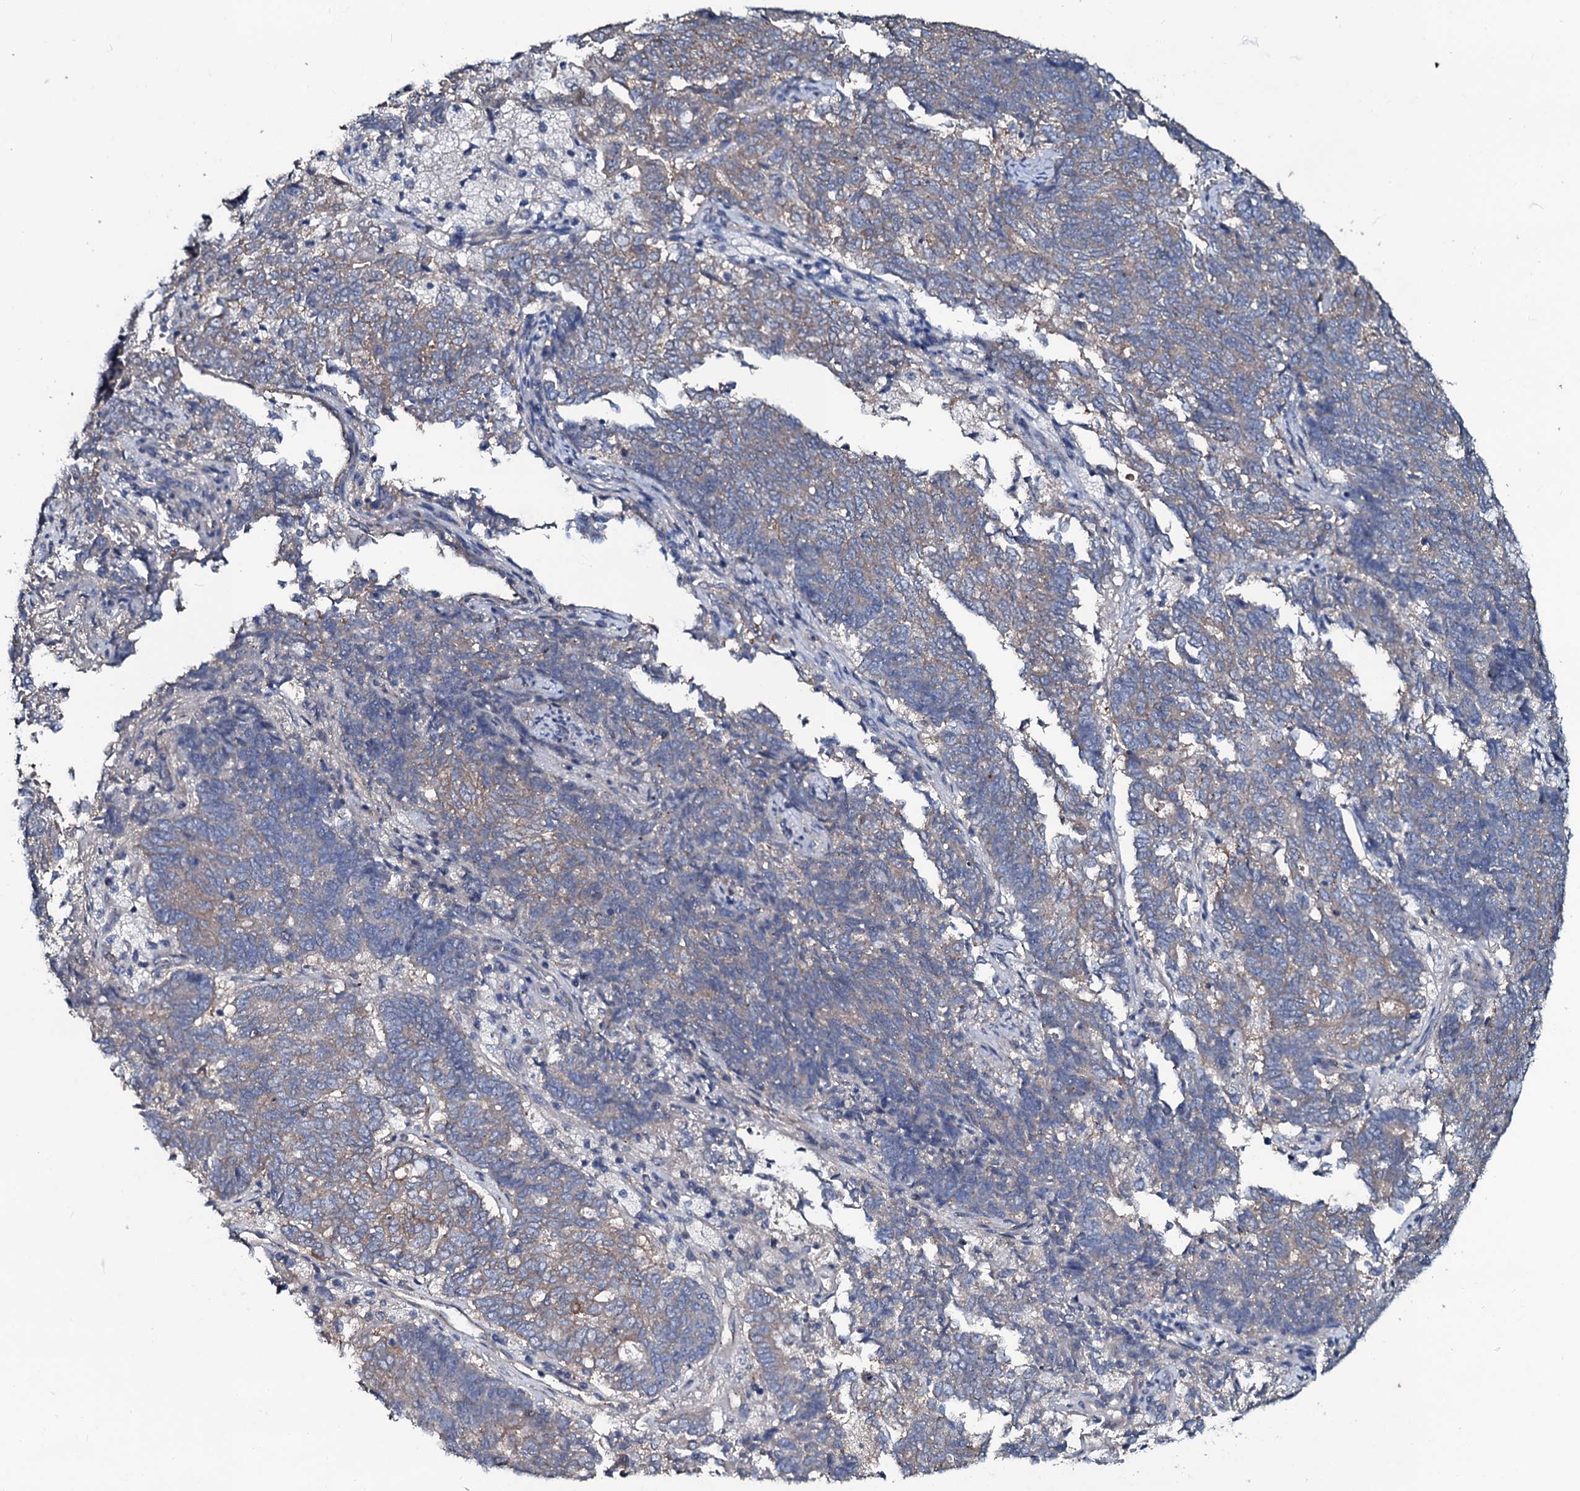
{"staining": {"intensity": "weak", "quantity": "25%-75%", "location": "cytoplasmic/membranous"}, "tissue": "endometrial cancer", "cell_type": "Tumor cells", "image_type": "cancer", "snomed": [{"axis": "morphology", "description": "Adenocarcinoma, NOS"}, {"axis": "topography", "description": "Endometrium"}], "caption": "Immunohistochemical staining of endometrial cancer (adenocarcinoma) displays low levels of weak cytoplasmic/membranous expression in approximately 25%-75% of tumor cells.", "gene": "USPL1", "patient": {"sex": "female", "age": 80}}